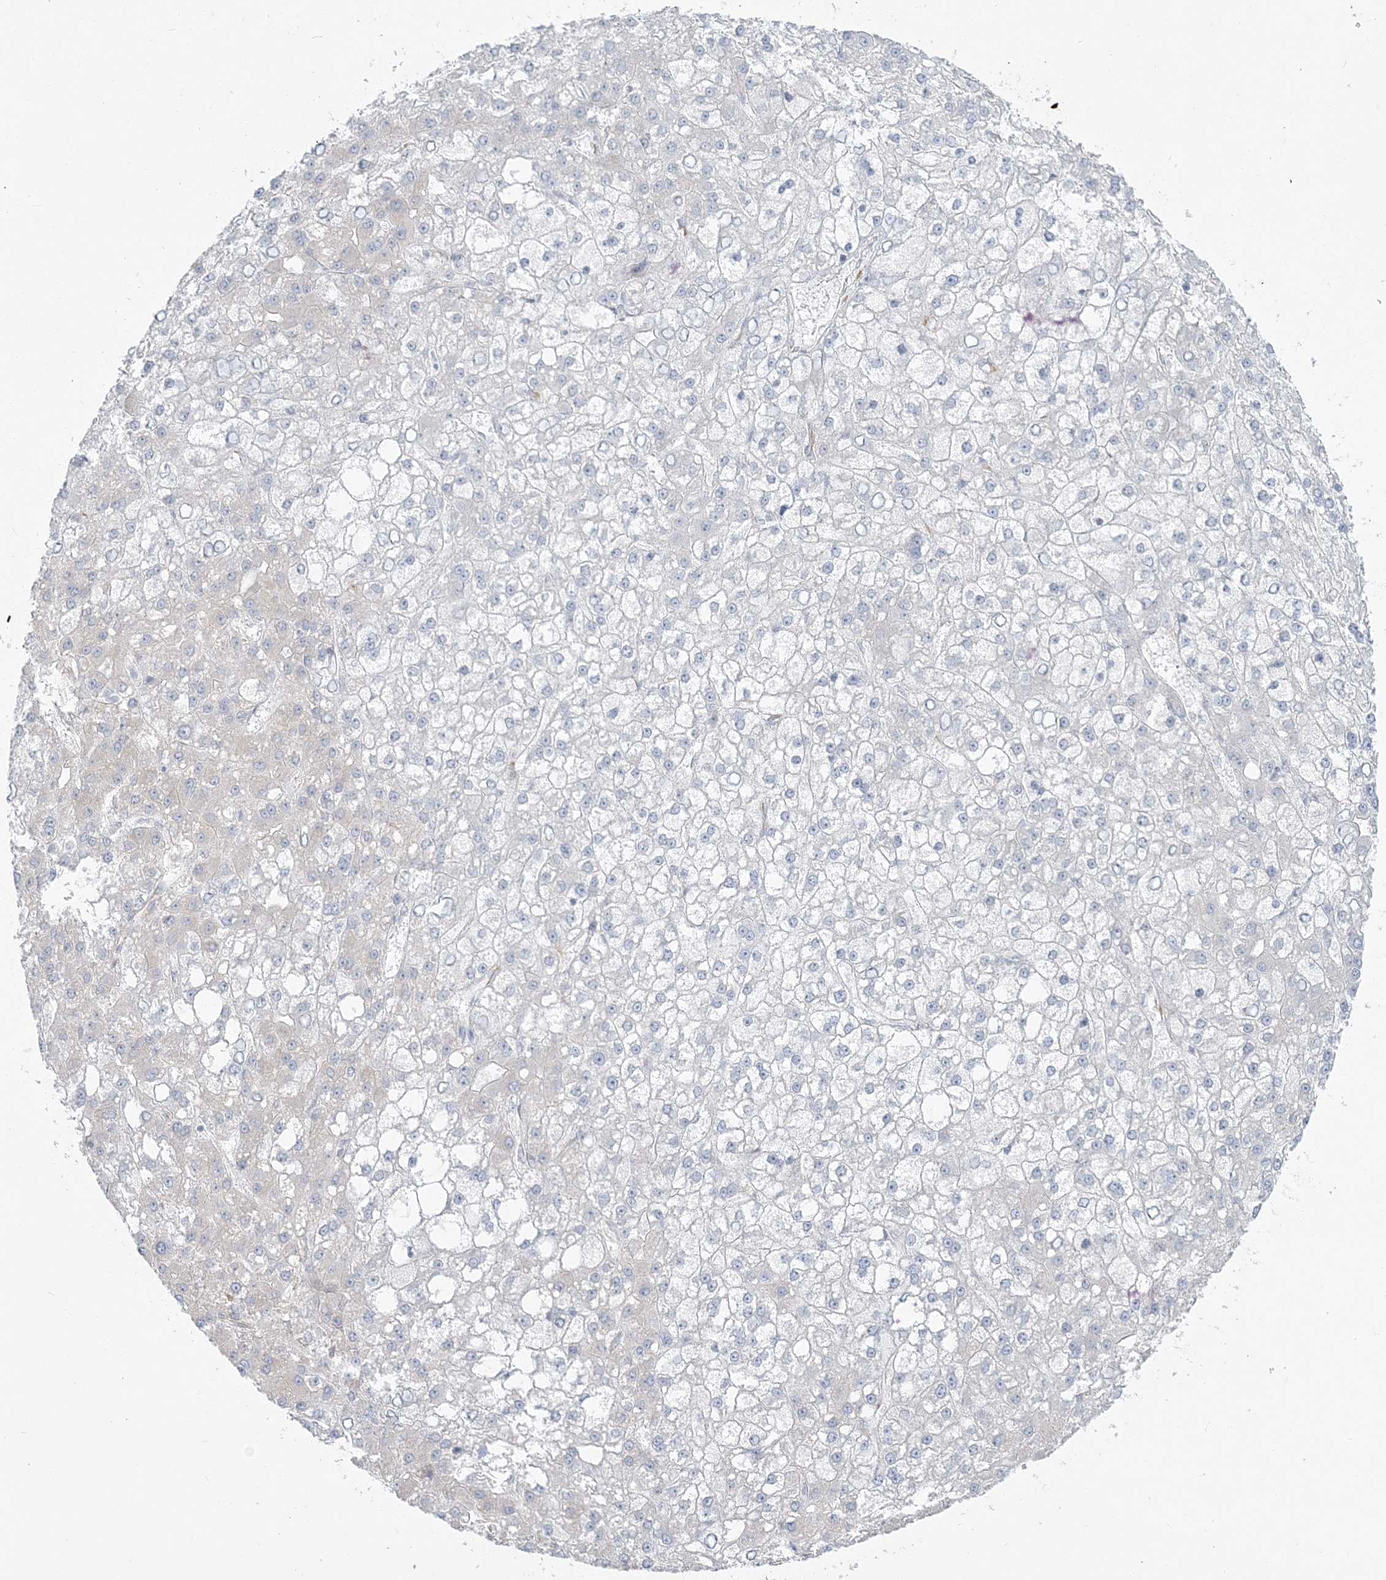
{"staining": {"intensity": "negative", "quantity": "none", "location": "none"}, "tissue": "liver cancer", "cell_type": "Tumor cells", "image_type": "cancer", "snomed": [{"axis": "morphology", "description": "Carcinoma, Hepatocellular, NOS"}, {"axis": "topography", "description": "Liver"}], "caption": "Human hepatocellular carcinoma (liver) stained for a protein using immunohistochemistry exhibits no expression in tumor cells.", "gene": "ZC3H6", "patient": {"sex": "male", "age": 67}}